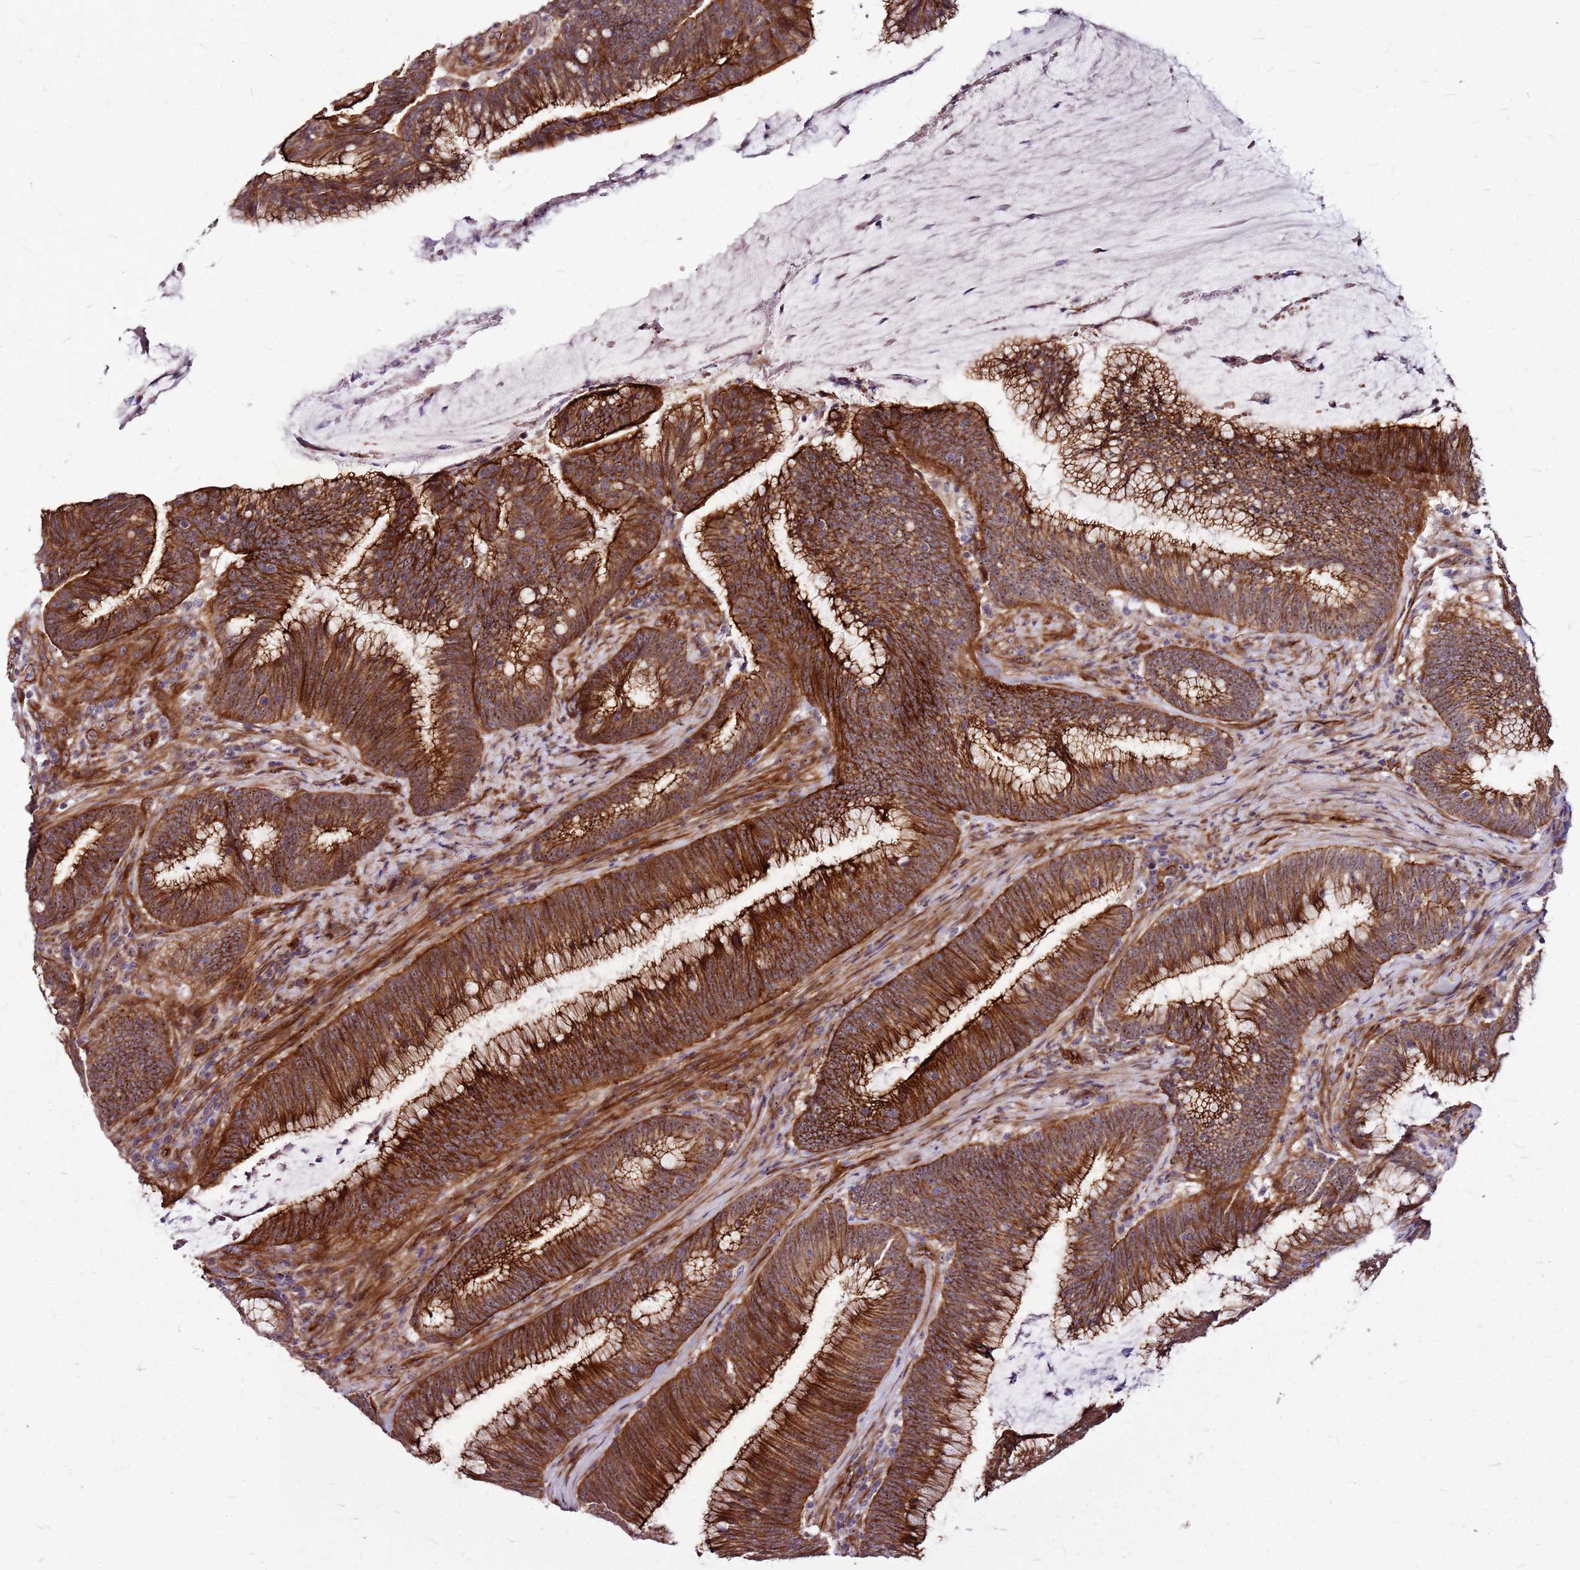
{"staining": {"intensity": "moderate", "quantity": ">75%", "location": "cytoplasmic/membranous"}, "tissue": "colorectal cancer", "cell_type": "Tumor cells", "image_type": "cancer", "snomed": [{"axis": "morphology", "description": "Adenocarcinoma, NOS"}, {"axis": "topography", "description": "Rectum"}], "caption": "Colorectal adenocarcinoma tissue demonstrates moderate cytoplasmic/membranous positivity in about >75% of tumor cells", "gene": "TOPAZ1", "patient": {"sex": "female", "age": 77}}